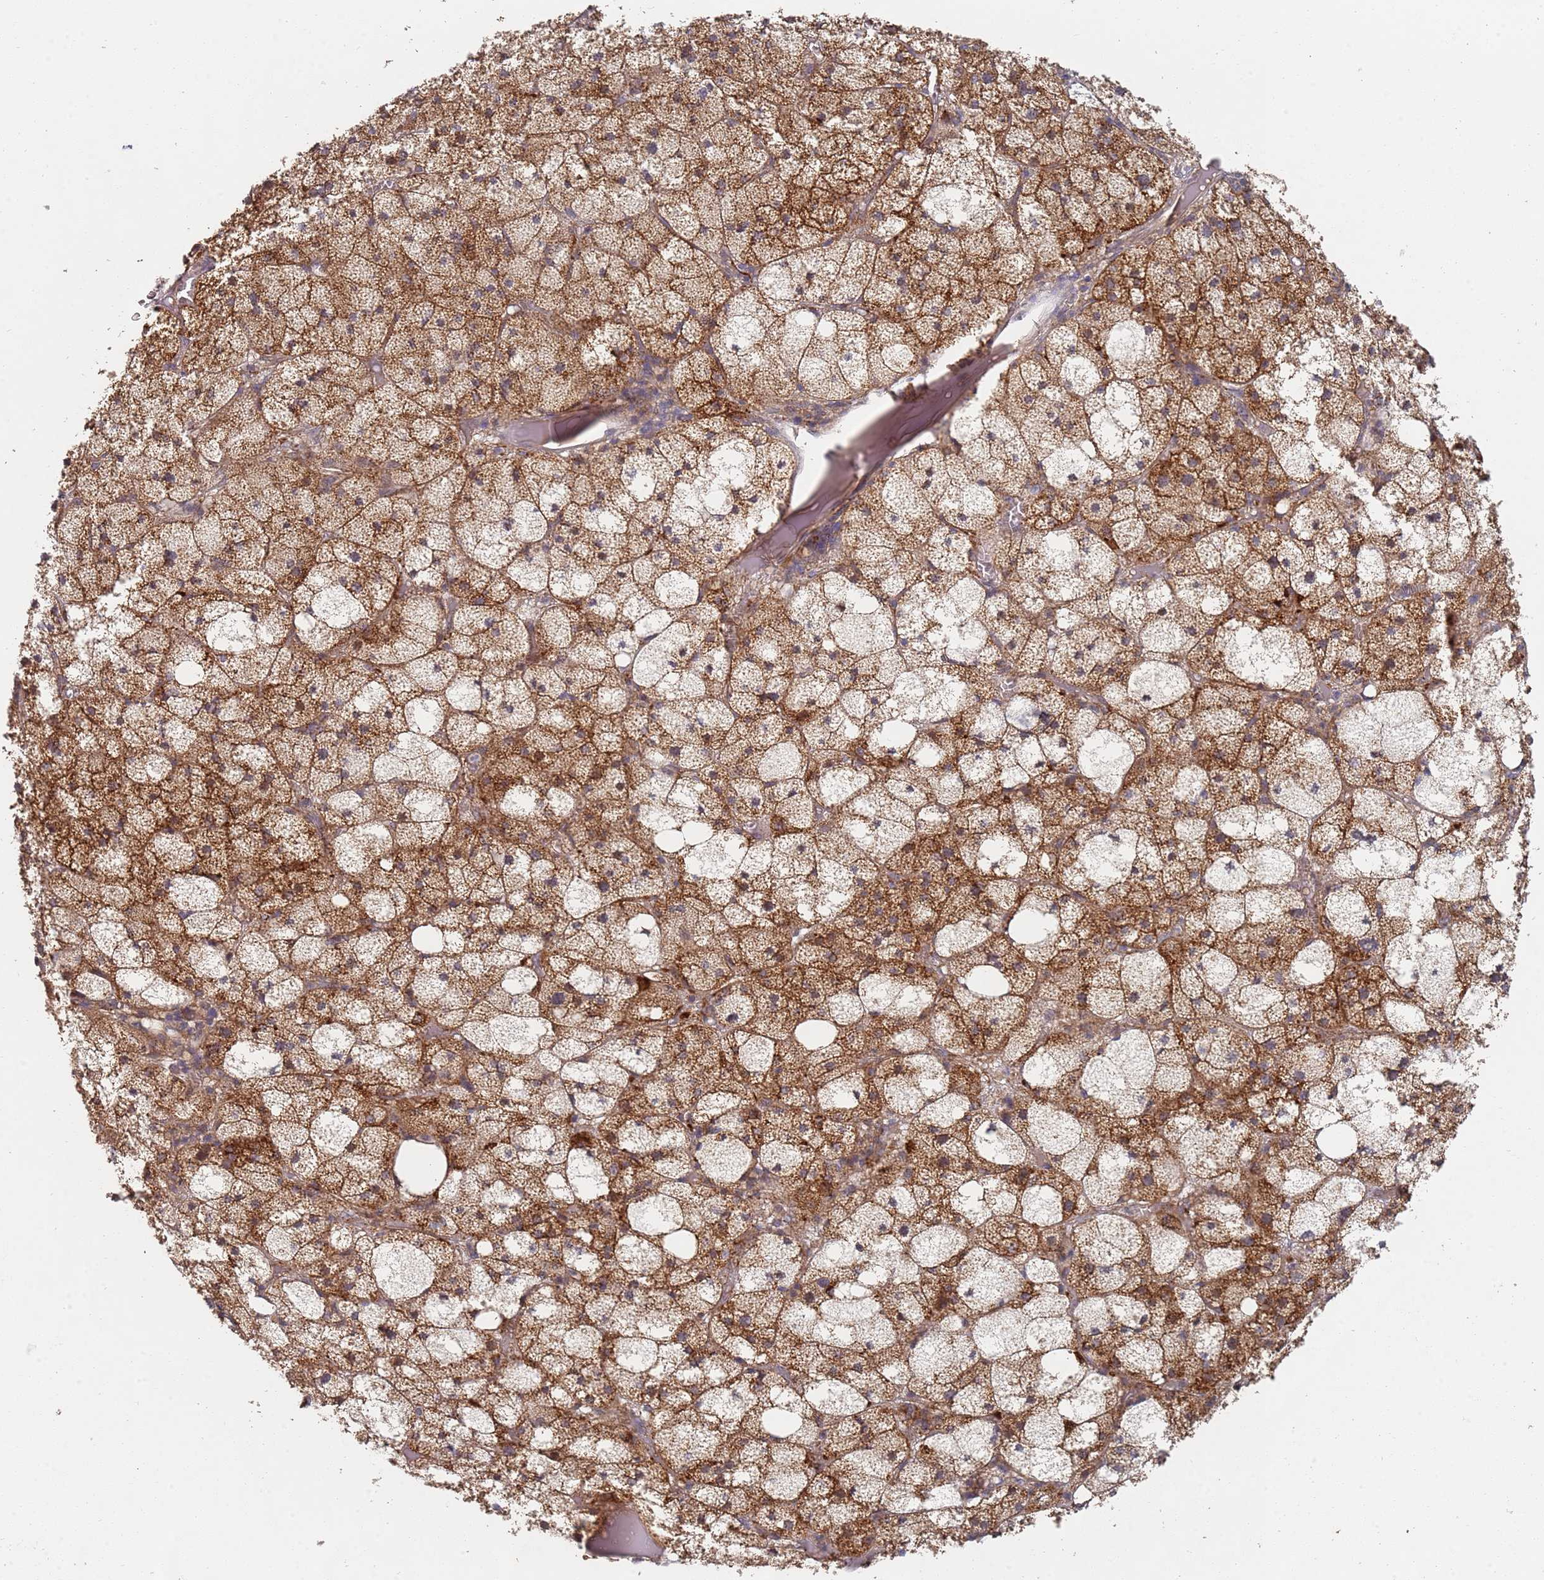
{"staining": {"intensity": "moderate", "quantity": ">75%", "location": "cytoplasmic/membranous"}, "tissue": "adrenal gland", "cell_type": "Glandular cells", "image_type": "normal", "snomed": [{"axis": "morphology", "description": "Normal tissue, NOS"}, {"axis": "topography", "description": "Adrenal gland"}], "caption": "A medium amount of moderate cytoplasmic/membranous positivity is identified in about >75% of glandular cells in benign adrenal gland.", "gene": "ABCB6", "patient": {"sex": "female", "age": 61}}